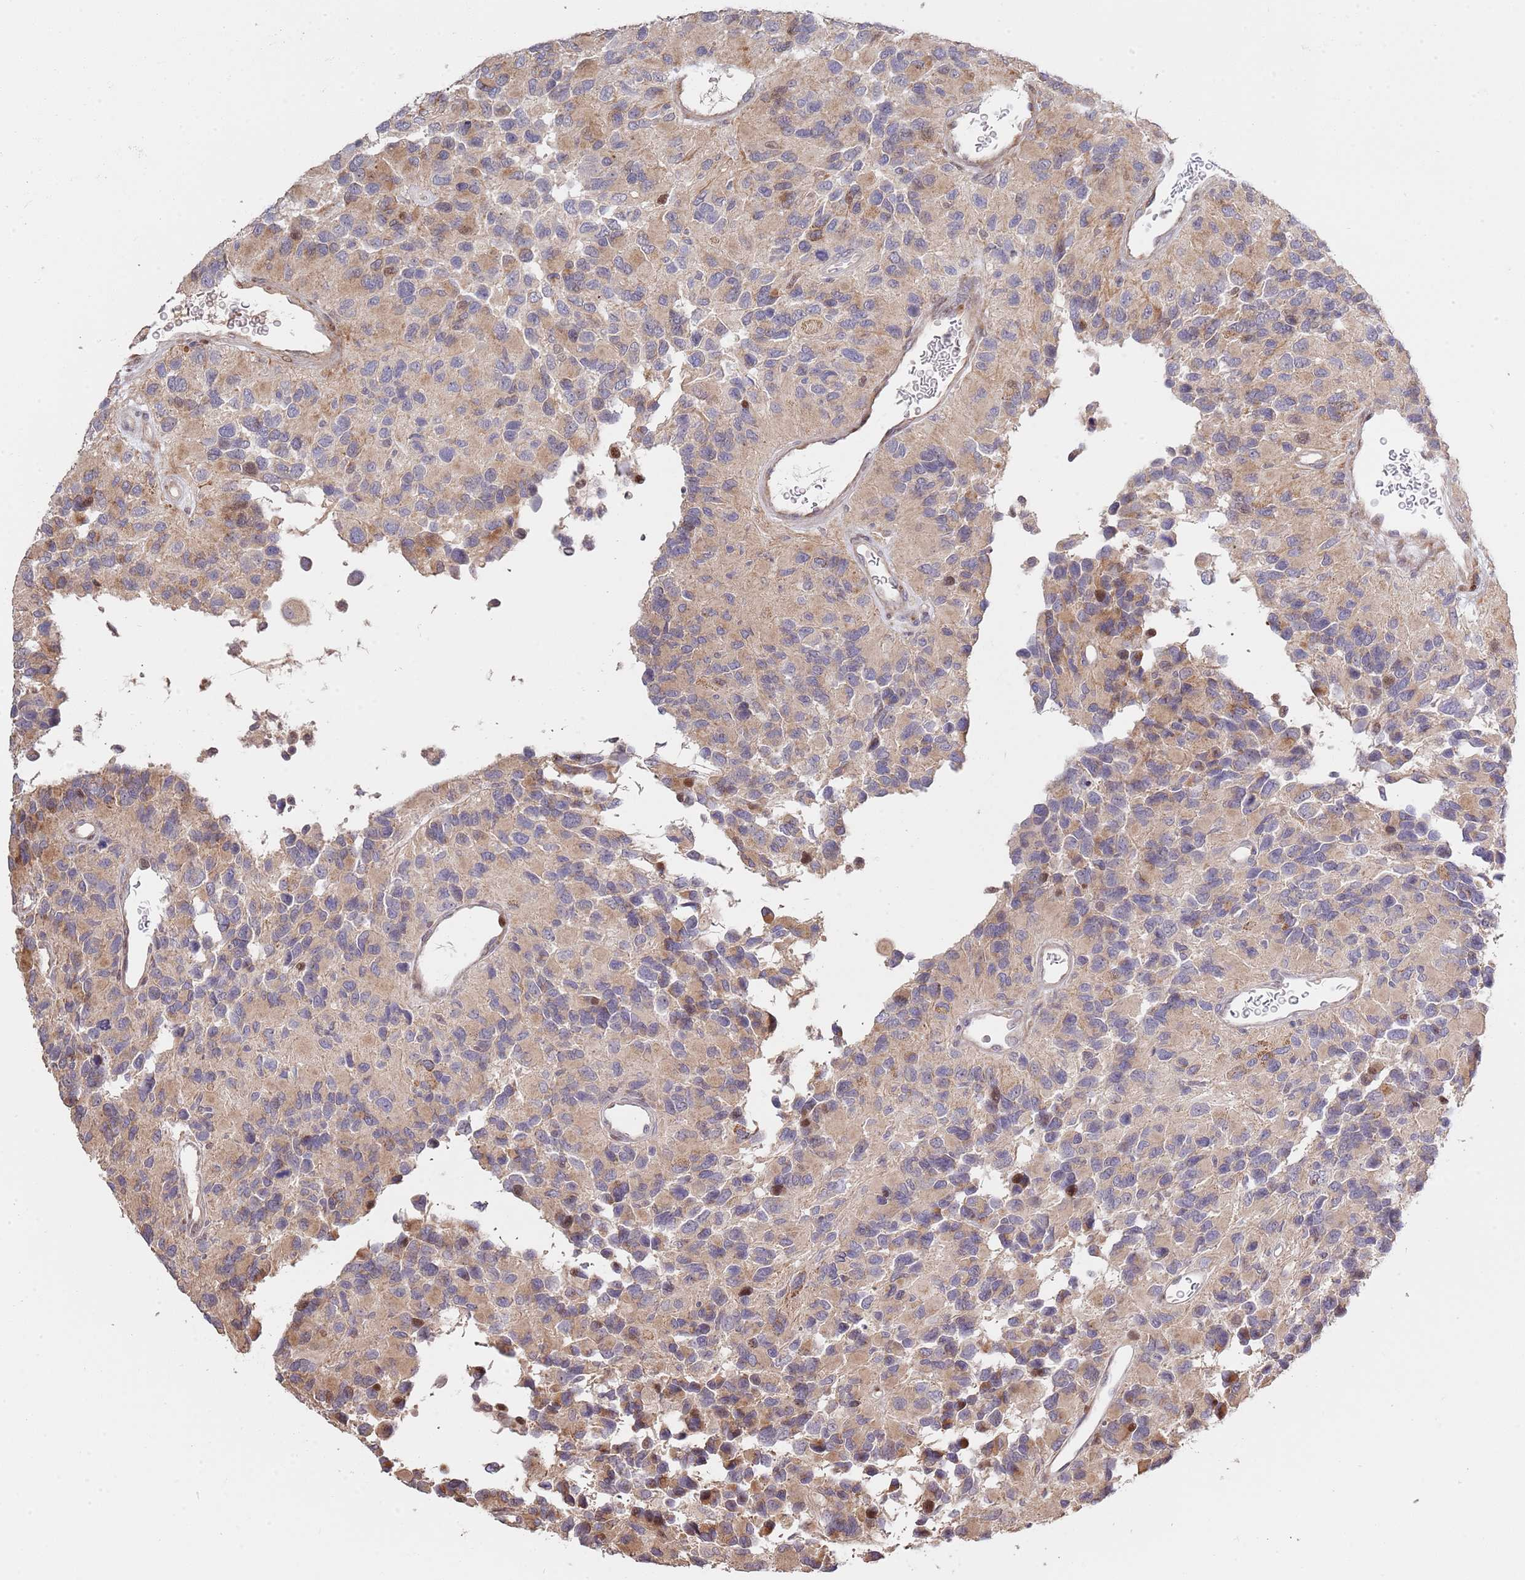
{"staining": {"intensity": "moderate", "quantity": "25%-75%", "location": "cytoplasmic/membranous"}, "tissue": "glioma", "cell_type": "Tumor cells", "image_type": "cancer", "snomed": [{"axis": "morphology", "description": "Glioma, malignant, High grade"}, {"axis": "topography", "description": "Brain"}], "caption": "DAB (3,3'-diaminobenzidine) immunohistochemical staining of malignant glioma (high-grade) displays moderate cytoplasmic/membranous protein staining in approximately 25%-75% of tumor cells. (Brightfield microscopy of DAB IHC at high magnification).", "gene": "SYNDIG1L", "patient": {"sex": "male", "age": 77}}